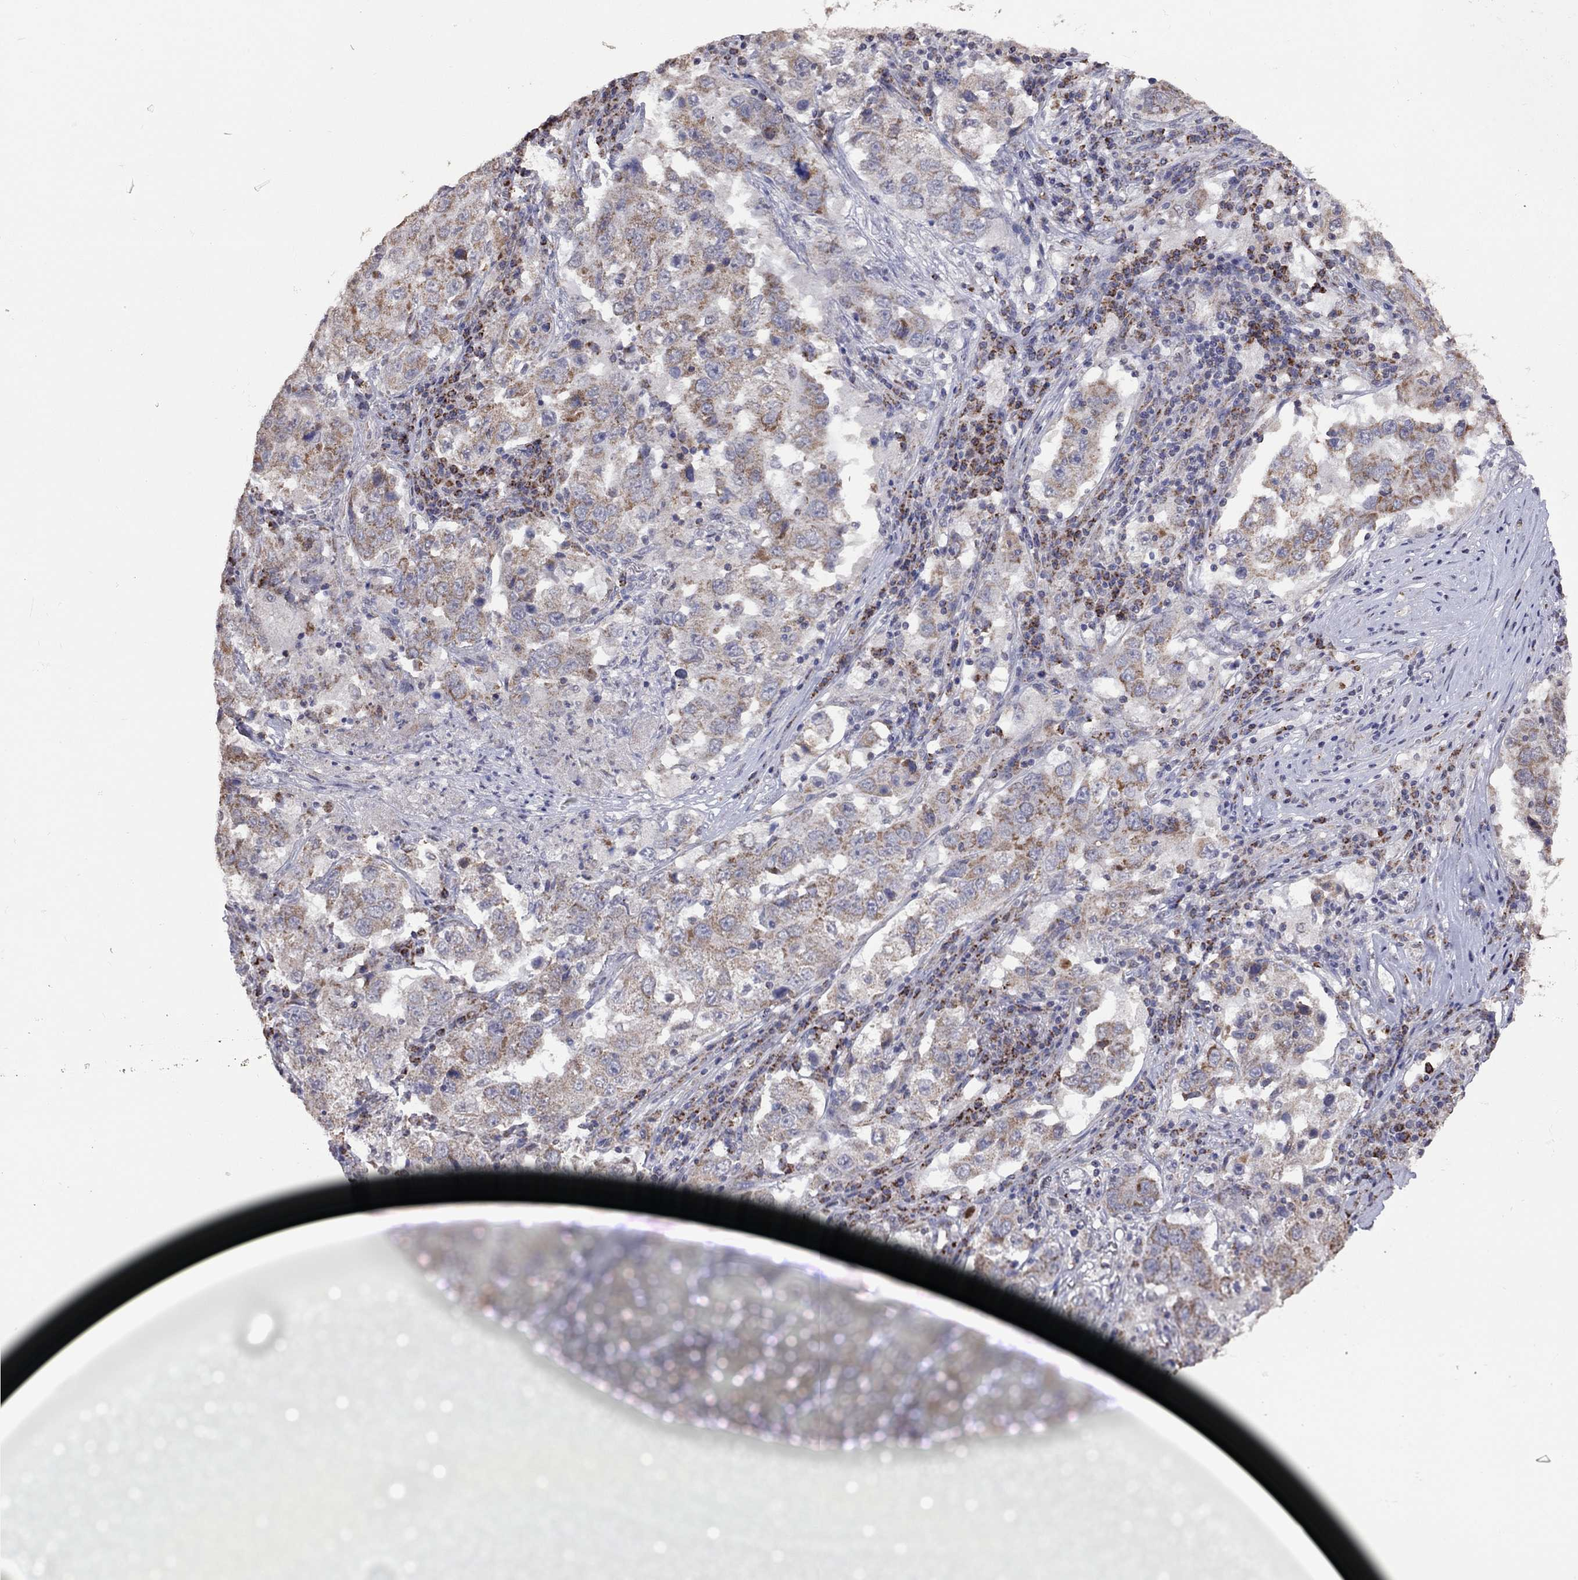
{"staining": {"intensity": "moderate", "quantity": "25%-75%", "location": "cytoplasmic/membranous"}, "tissue": "lung cancer", "cell_type": "Tumor cells", "image_type": "cancer", "snomed": [{"axis": "morphology", "description": "Adenocarcinoma, NOS"}, {"axis": "topography", "description": "Lung"}], "caption": "Tumor cells reveal moderate cytoplasmic/membranous staining in approximately 25%-75% of cells in lung cancer. The protein is shown in brown color, while the nuclei are stained blue.", "gene": "NDUFB1", "patient": {"sex": "male", "age": 73}}